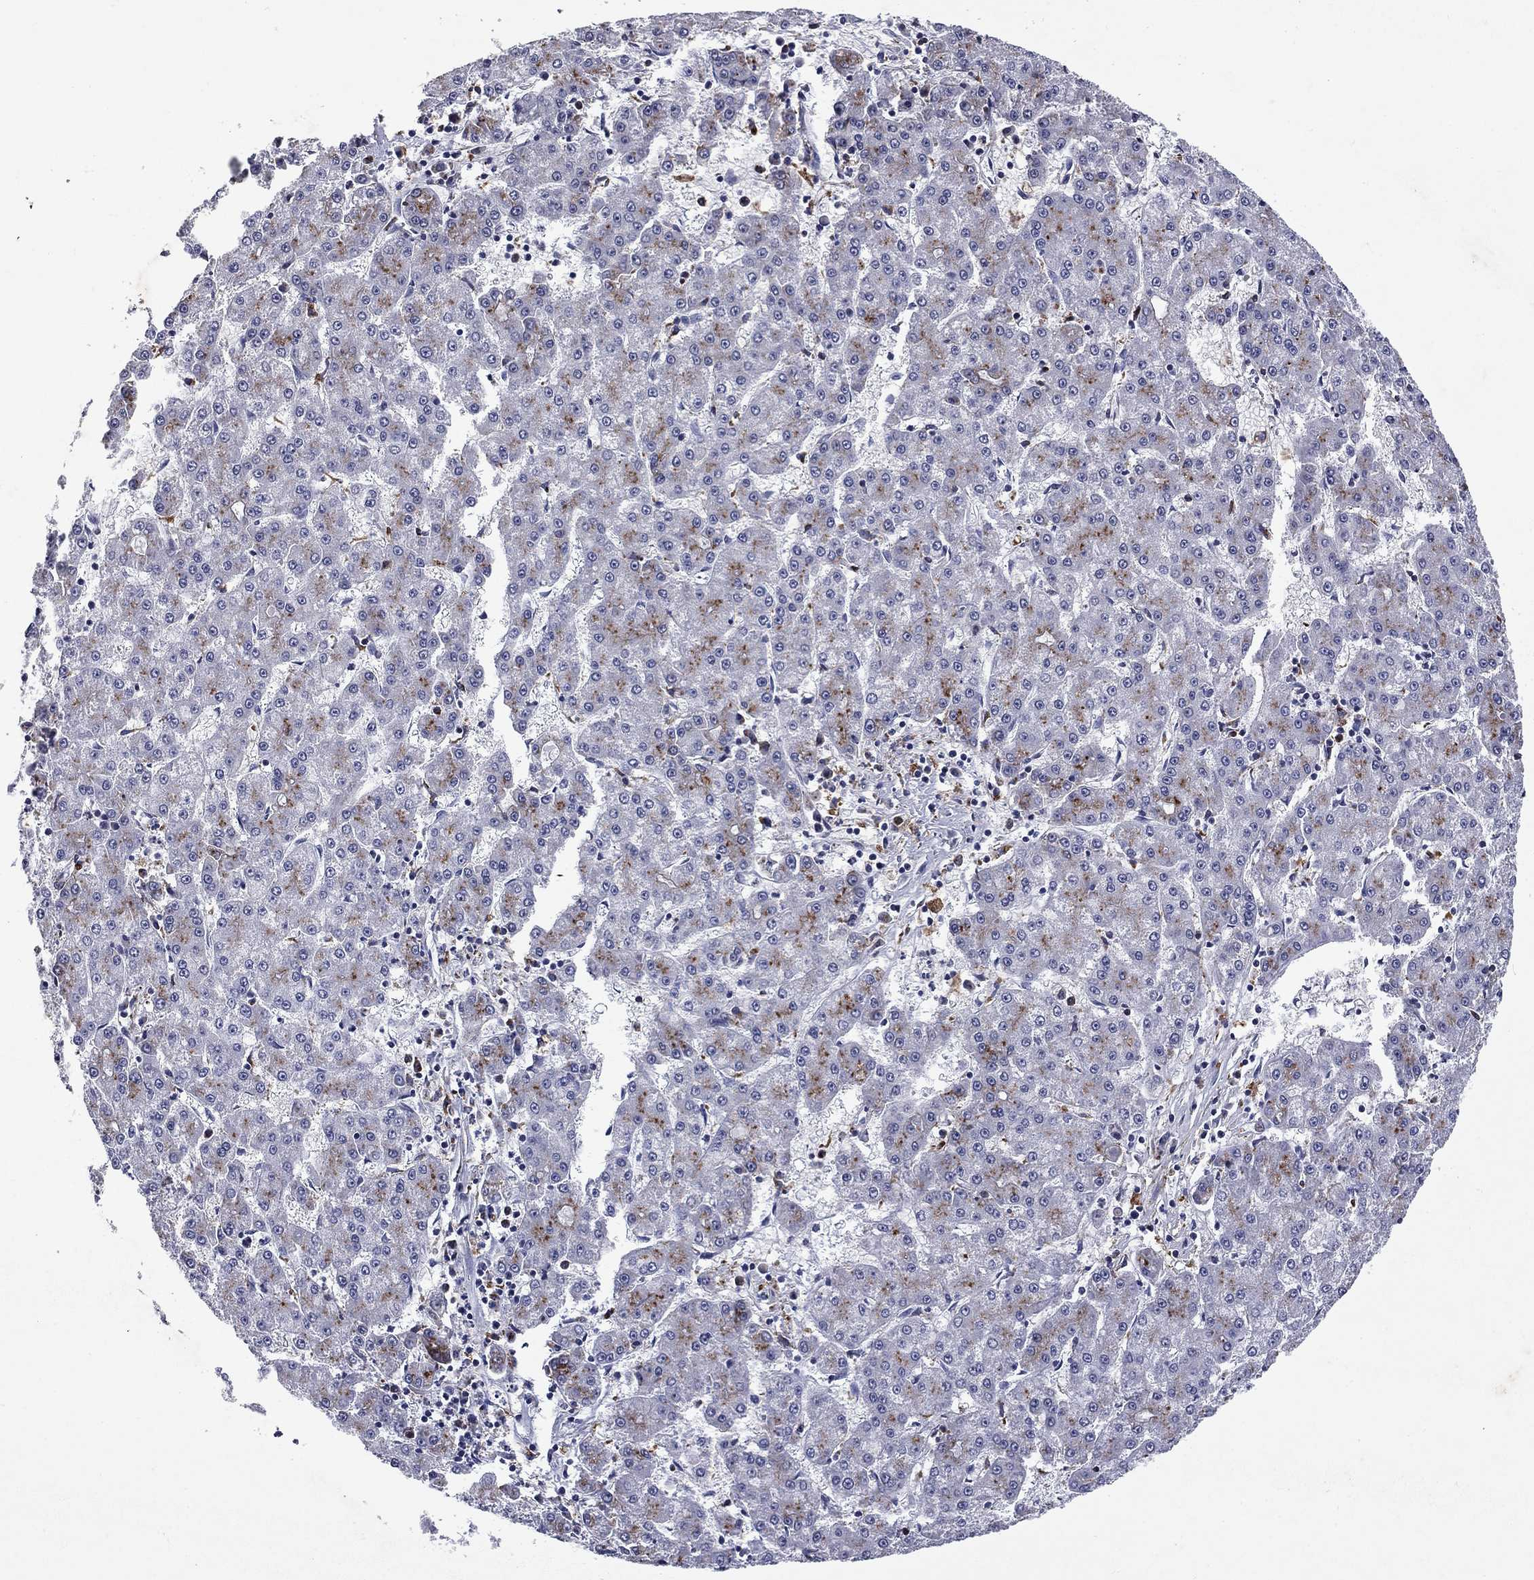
{"staining": {"intensity": "moderate", "quantity": "25%-75%", "location": "cytoplasmic/membranous"}, "tissue": "liver cancer", "cell_type": "Tumor cells", "image_type": "cancer", "snomed": [{"axis": "morphology", "description": "Carcinoma, Hepatocellular, NOS"}, {"axis": "topography", "description": "Liver"}], "caption": "A photomicrograph of hepatocellular carcinoma (liver) stained for a protein shows moderate cytoplasmic/membranous brown staining in tumor cells. (DAB = brown stain, brightfield microscopy at high magnification).", "gene": "MADCAM1", "patient": {"sex": "male", "age": 73}}